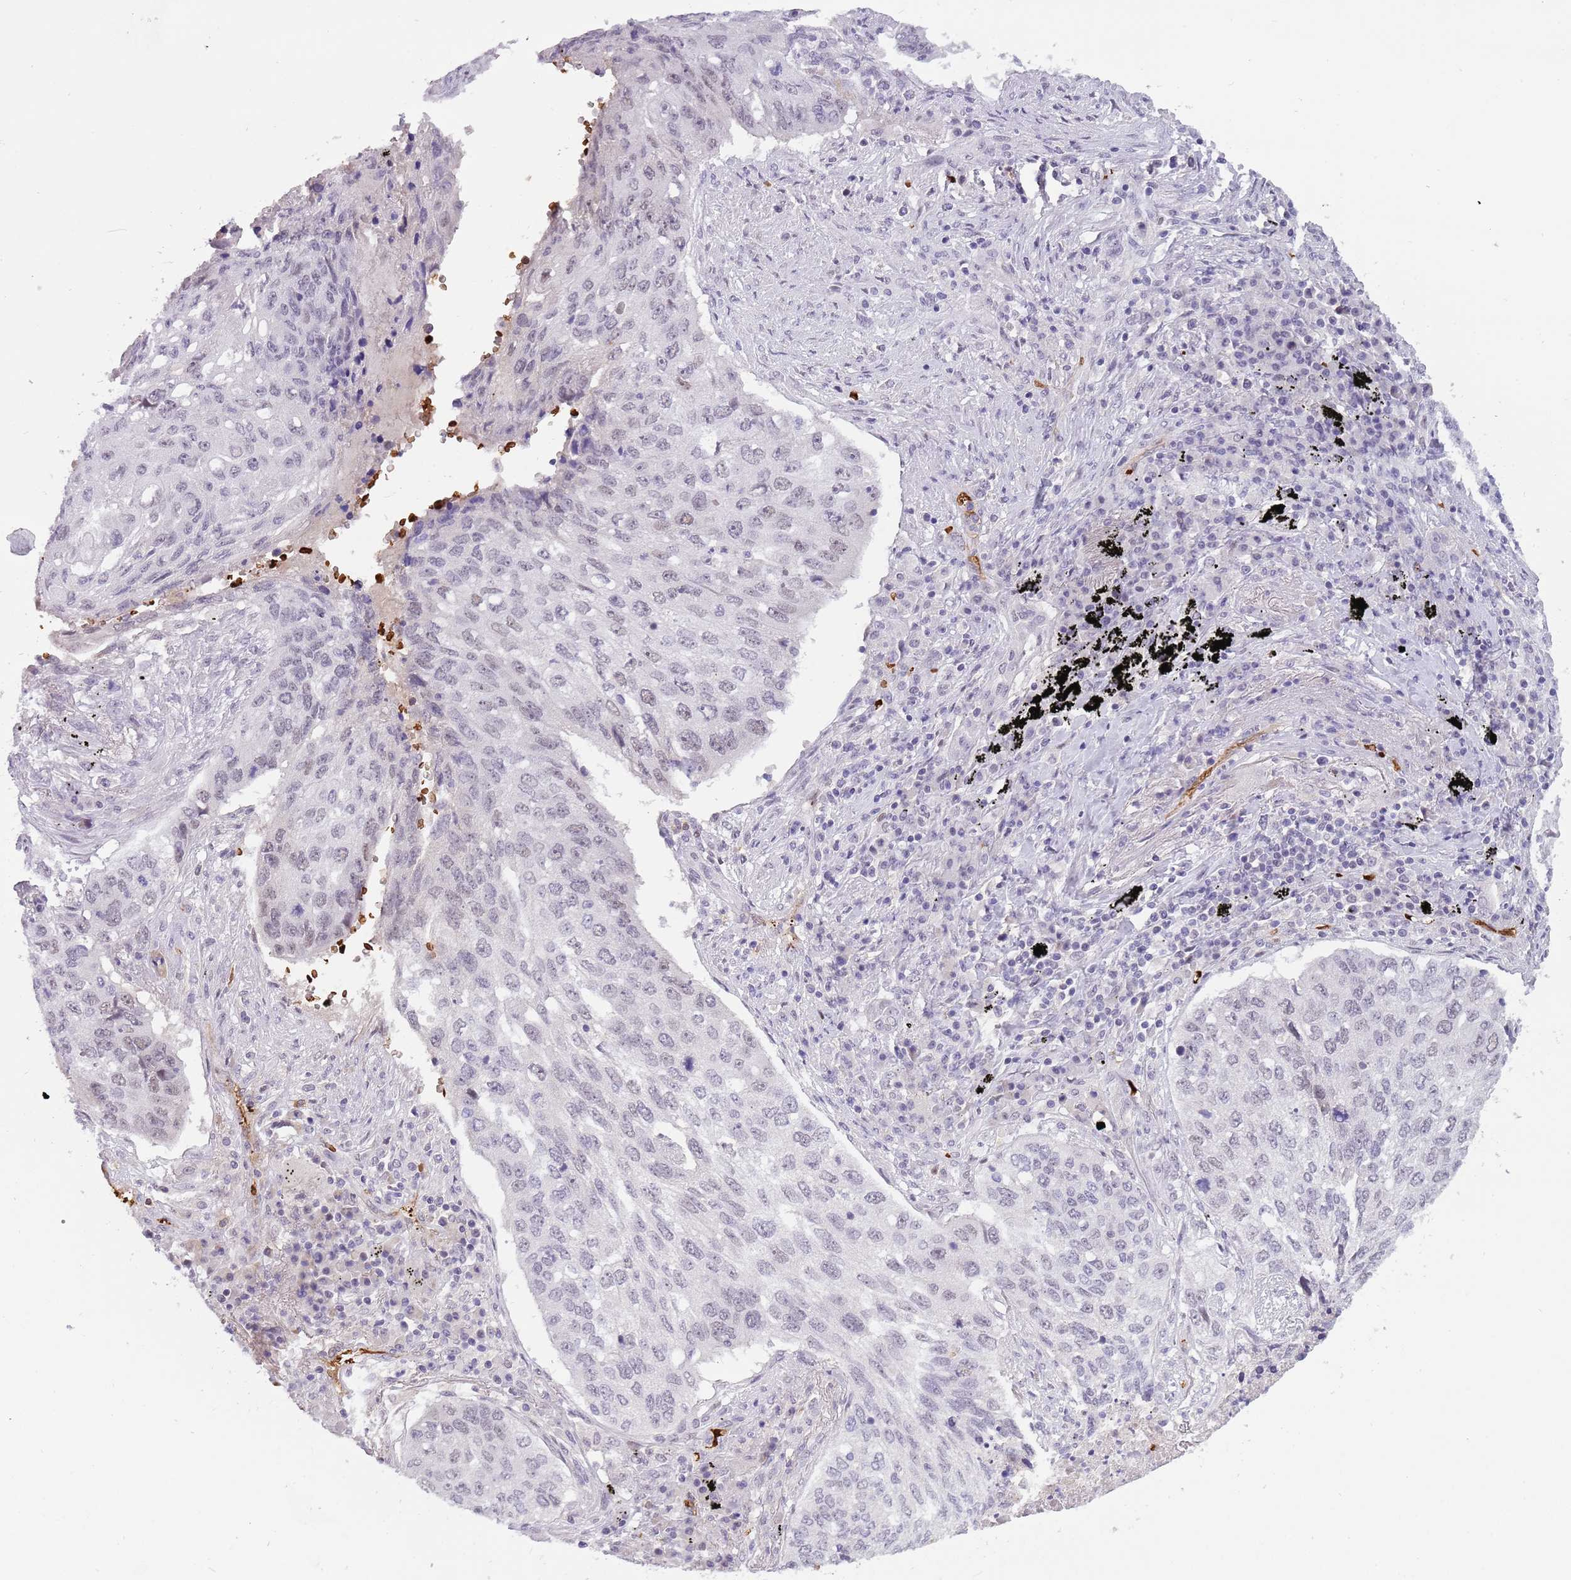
{"staining": {"intensity": "weak", "quantity": "25%-75%", "location": "nuclear"}, "tissue": "lung cancer", "cell_type": "Tumor cells", "image_type": "cancer", "snomed": [{"axis": "morphology", "description": "Squamous cell carcinoma, NOS"}, {"axis": "topography", "description": "Lung"}], "caption": "Immunohistochemical staining of human lung squamous cell carcinoma demonstrates low levels of weak nuclear protein expression in about 25%-75% of tumor cells. (brown staining indicates protein expression, while blue staining denotes nuclei).", "gene": "LYPD6B", "patient": {"sex": "female", "age": 63}}